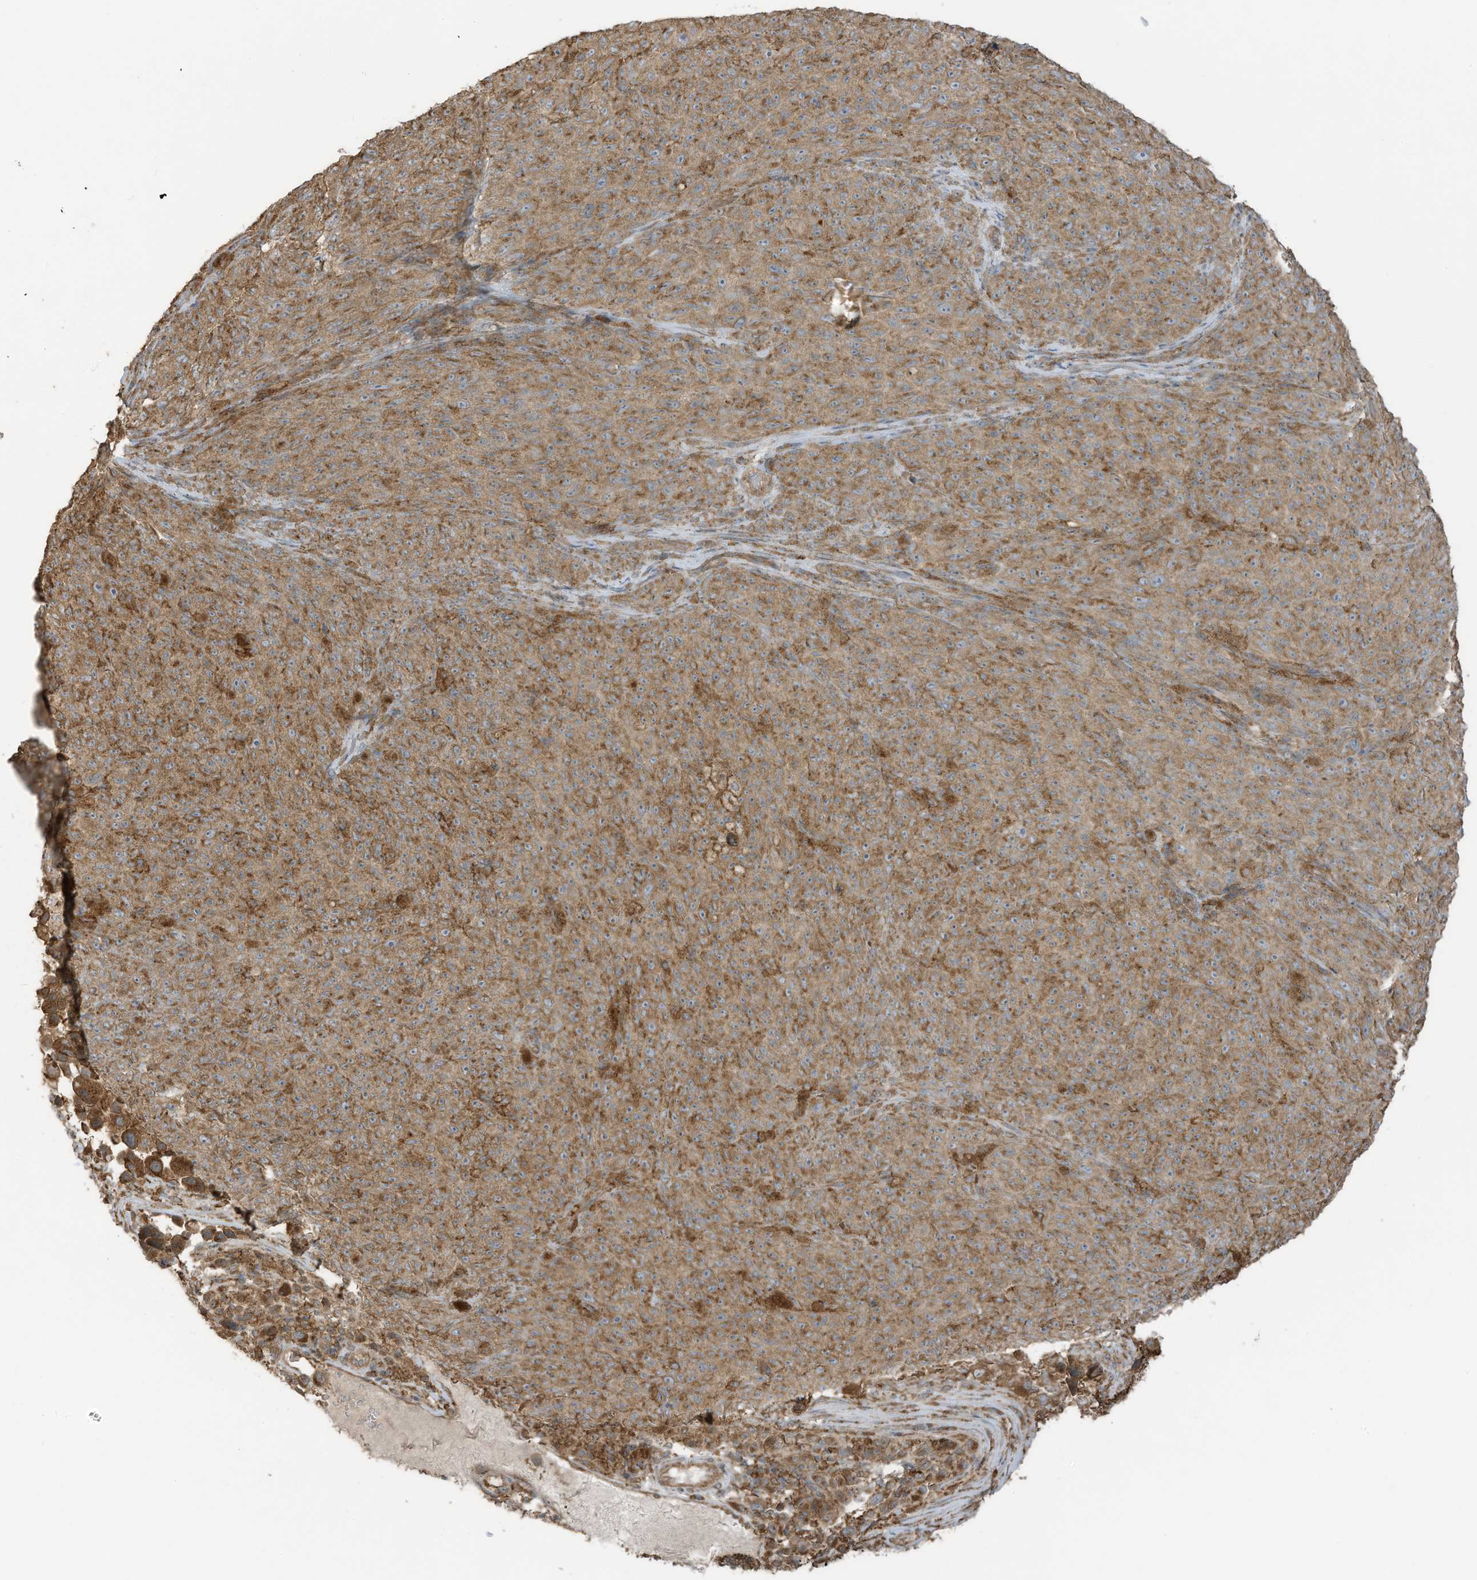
{"staining": {"intensity": "moderate", "quantity": ">75%", "location": "cytoplasmic/membranous"}, "tissue": "melanoma", "cell_type": "Tumor cells", "image_type": "cancer", "snomed": [{"axis": "morphology", "description": "Malignant melanoma, NOS"}, {"axis": "topography", "description": "Skin"}], "caption": "Brown immunohistochemical staining in malignant melanoma reveals moderate cytoplasmic/membranous expression in about >75% of tumor cells. (Brightfield microscopy of DAB IHC at high magnification).", "gene": "CGAS", "patient": {"sex": "female", "age": 82}}